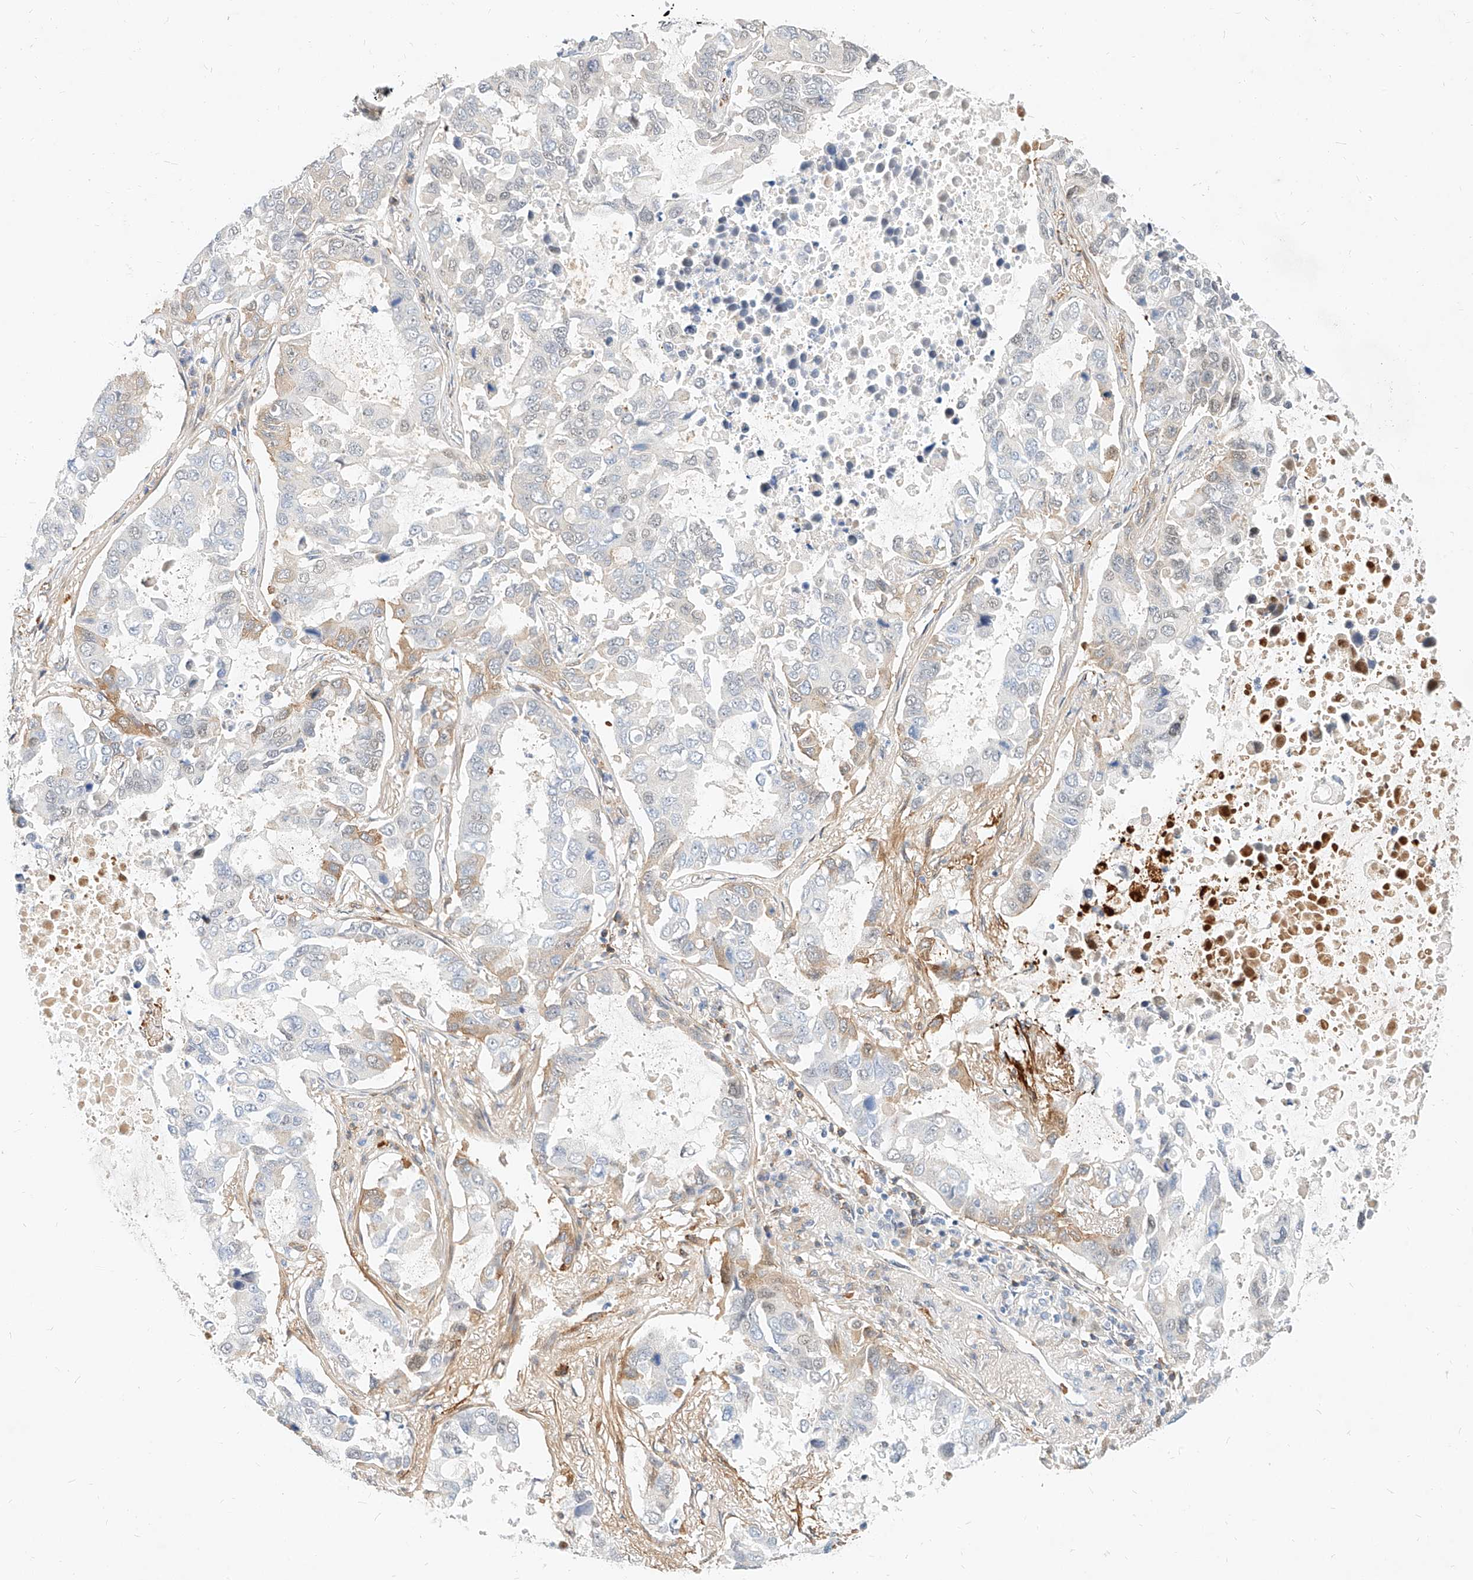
{"staining": {"intensity": "moderate", "quantity": "<25%", "location": "cytoplasmic/membranous"}, "tissue": "lung cancer", "cell_type": "Tumor cells", "image_type": "cancer", "snomed": [{"axis": "morphology", "description": "Adenocarcinoma, NOS"}, {"axis": "topography", "description": "Lung"}], "caption": "Human lung cancer (adenocarcinoma) stained with a brown dye reveals moderate cytoplasmic/membranous positive positivity in about <25% of tumor cells.", "gene": "CBX8", "patient": {"sex": "male", "age": 64}}